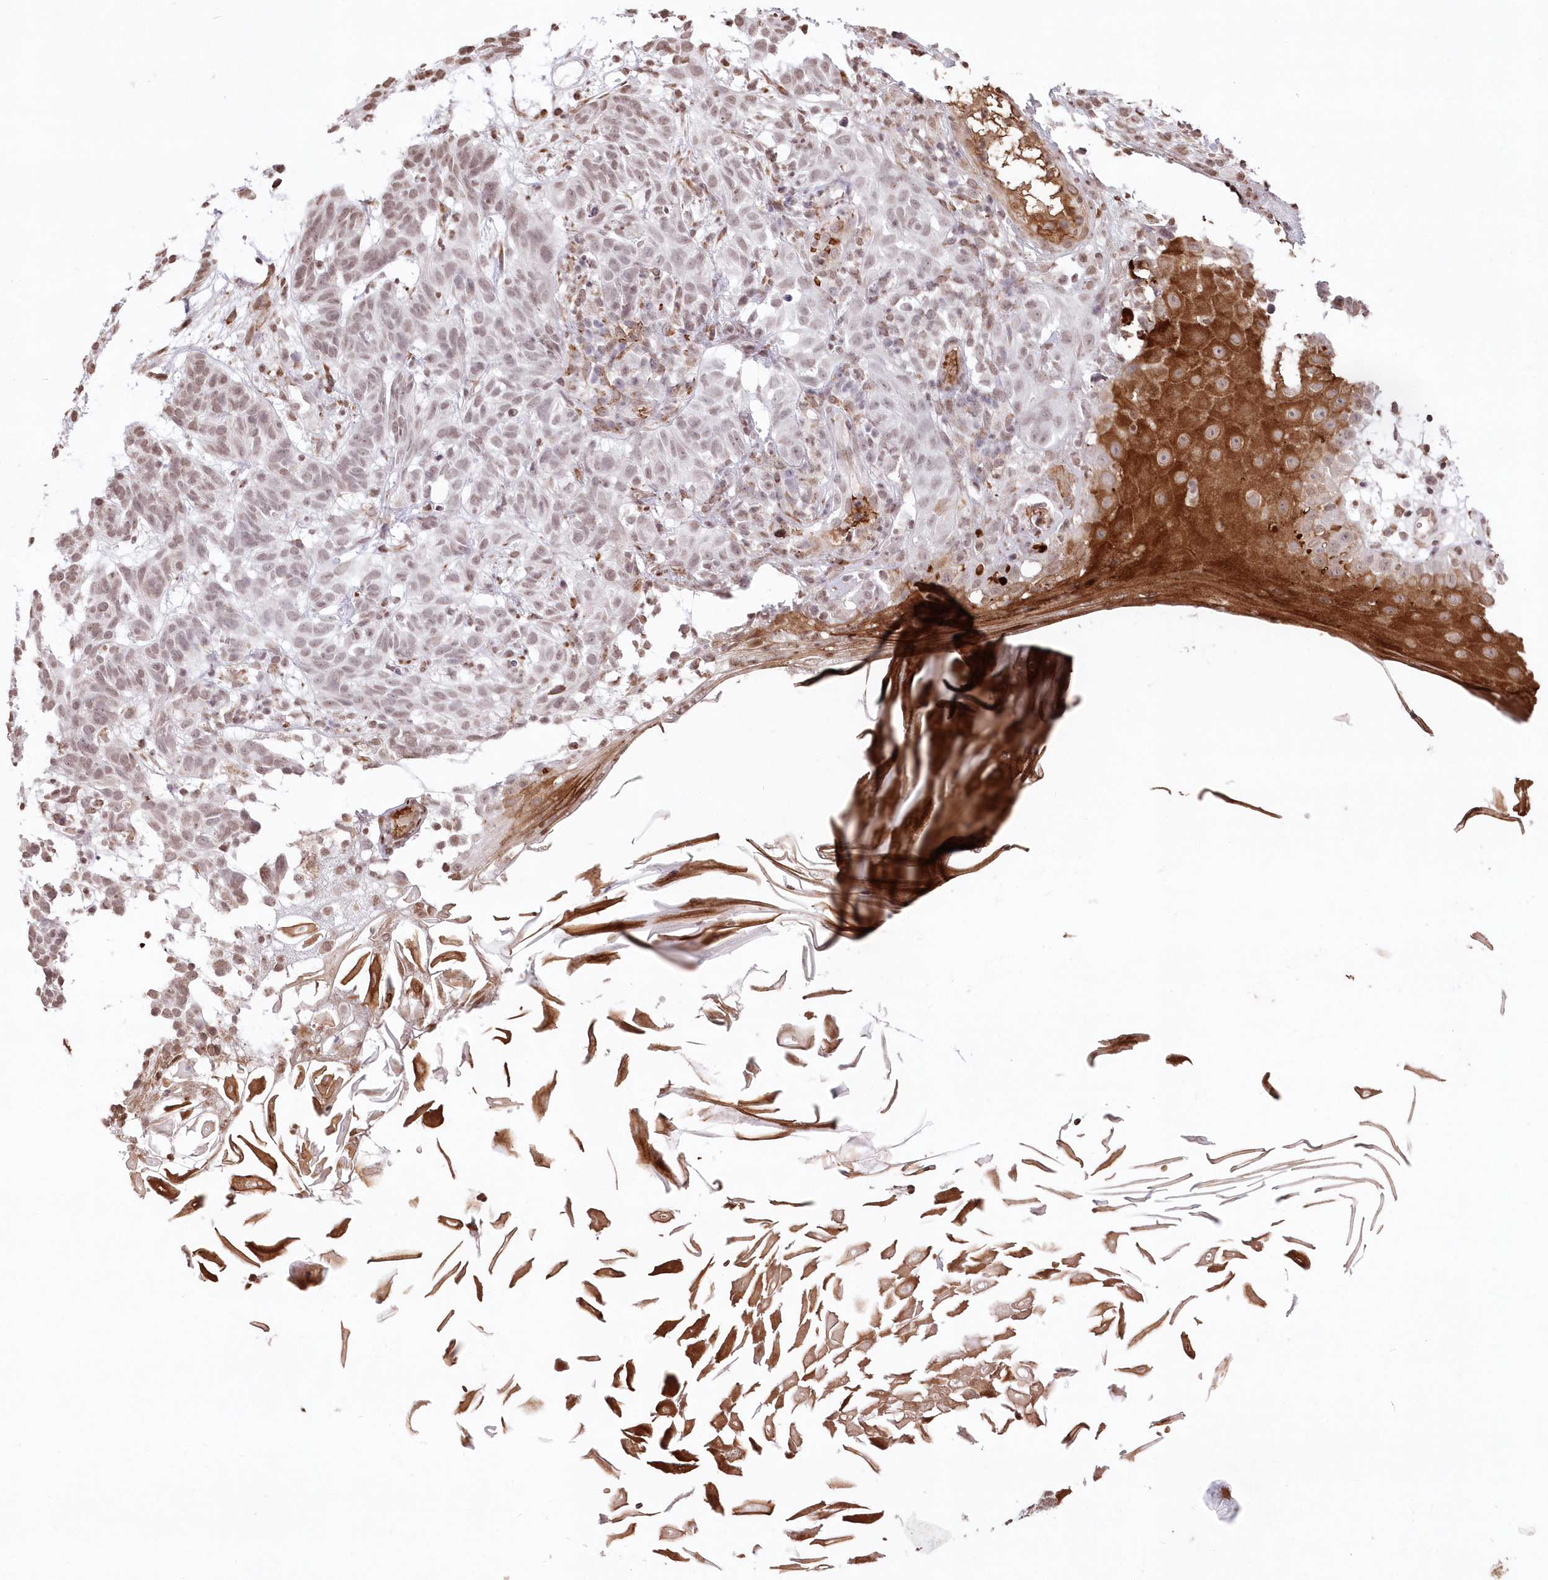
{"staining": {"intensity": "negative", "quantity": "none", "location": "none"}, "tissue": "skin cancer", "cell_type": "Tumor cells", "image_type": "cancer", "snomed": [{"axis": "morphology", "description": "Basal cell carcinoma"}, {"axis": "topography", "description": "Skin"}], "caption": "Tumor cells are negative for protein expression in human skin cancer.", "gene": "RBM27", "patient": {"sex": "male", "age": 85}}